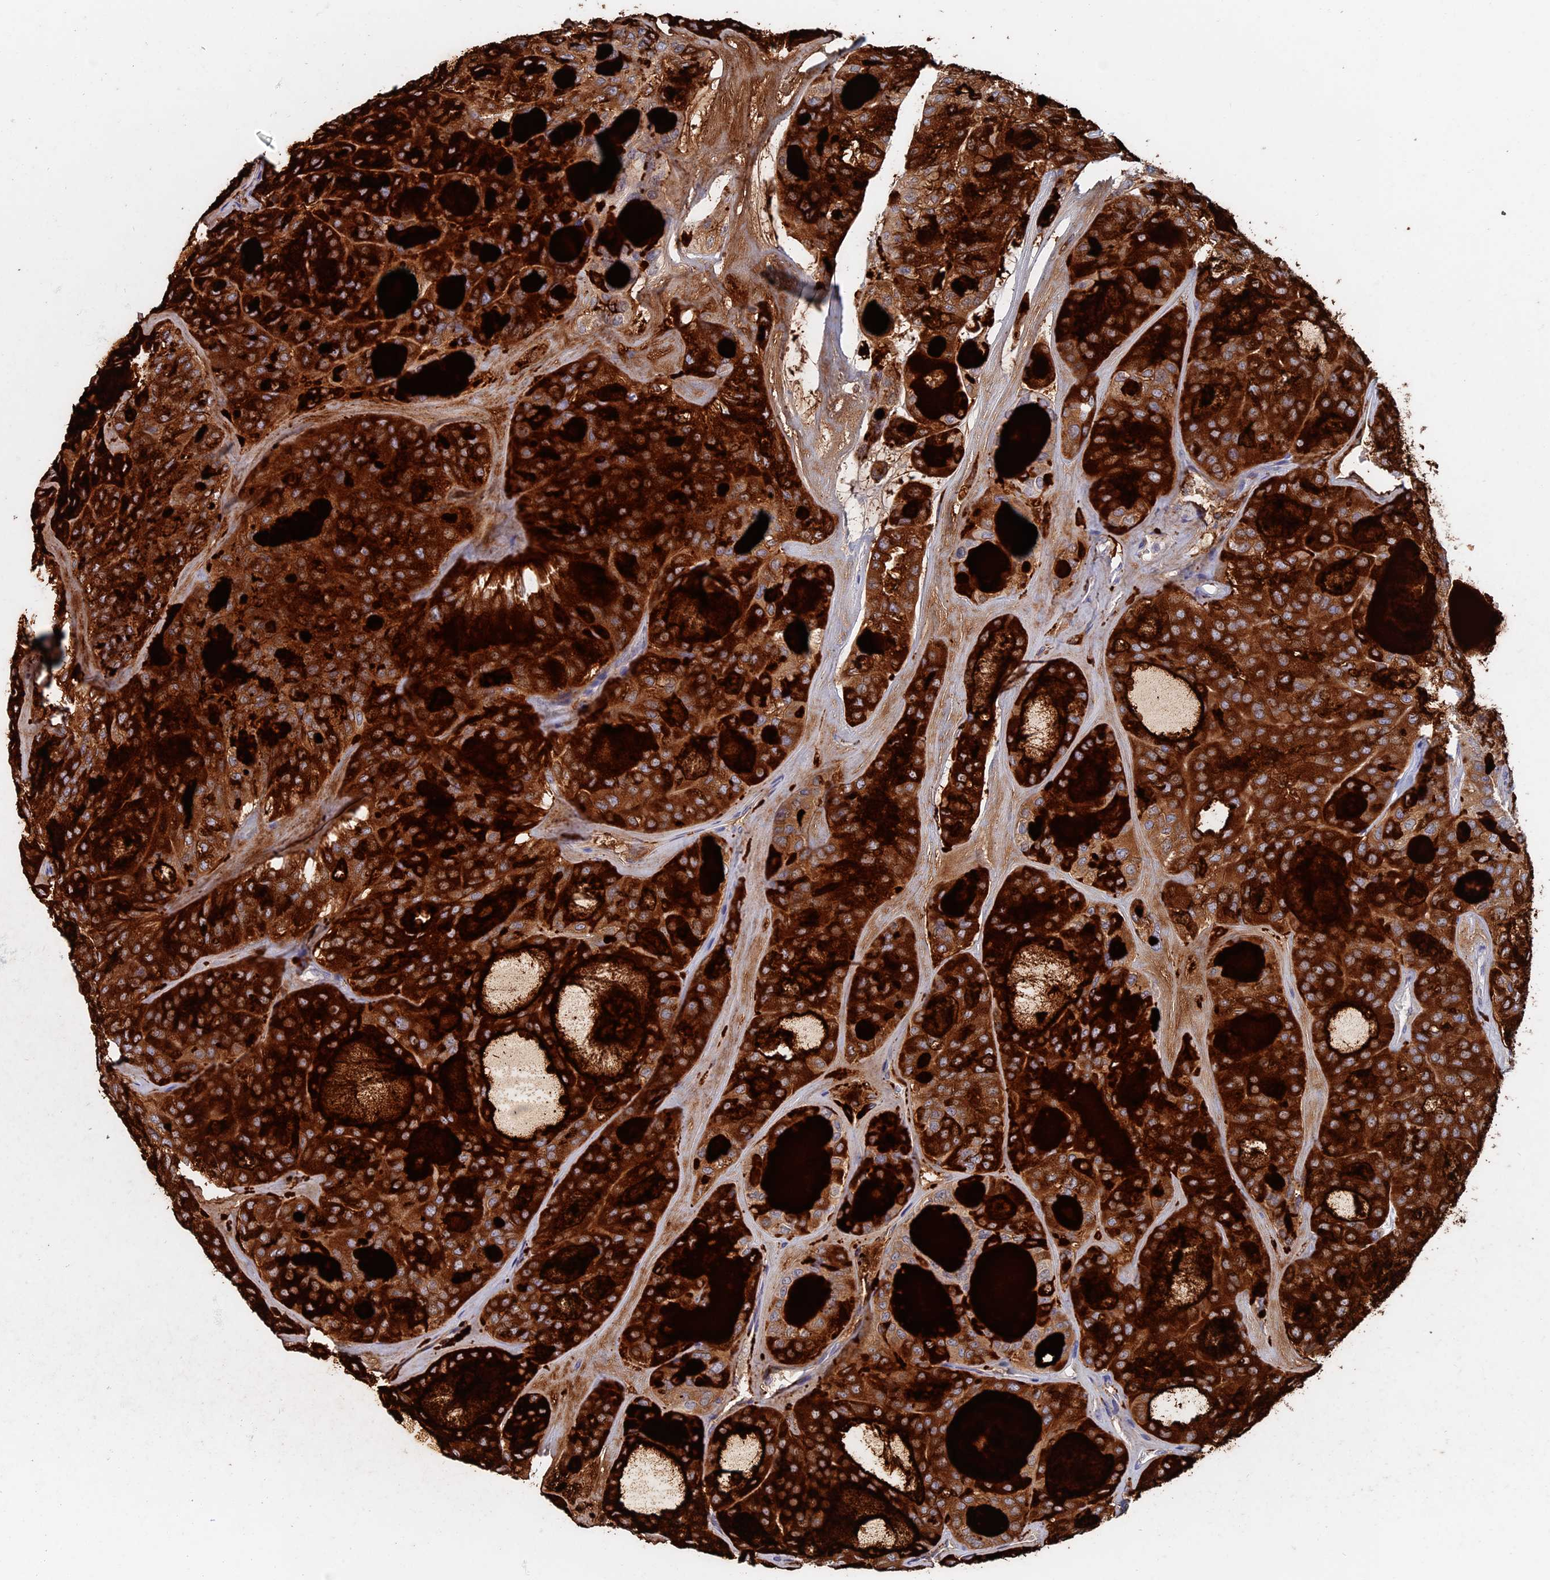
{"staining": {"intensity": "strong", "quantity": ">75%", "location": "cytoplasmic/membranous"}, "tissue": "thyroid cancer", "cell_type": "Tumor cells", "image_type": "cancer", "snomed": [{"axis": "morphology", "description": "Follicular adenoma carcinoma, NOS"}, {"axis": "topography", "description": "Thyroid gland"}], "caption": "Brown immunohistochemical staining in human thyroid cancer demonstrates strong cytoplasmic/membranous expression in approximately >75% of tumor cells.", "gene": "SLC33A1", "patient": {"sex": "male", "age": 75}}